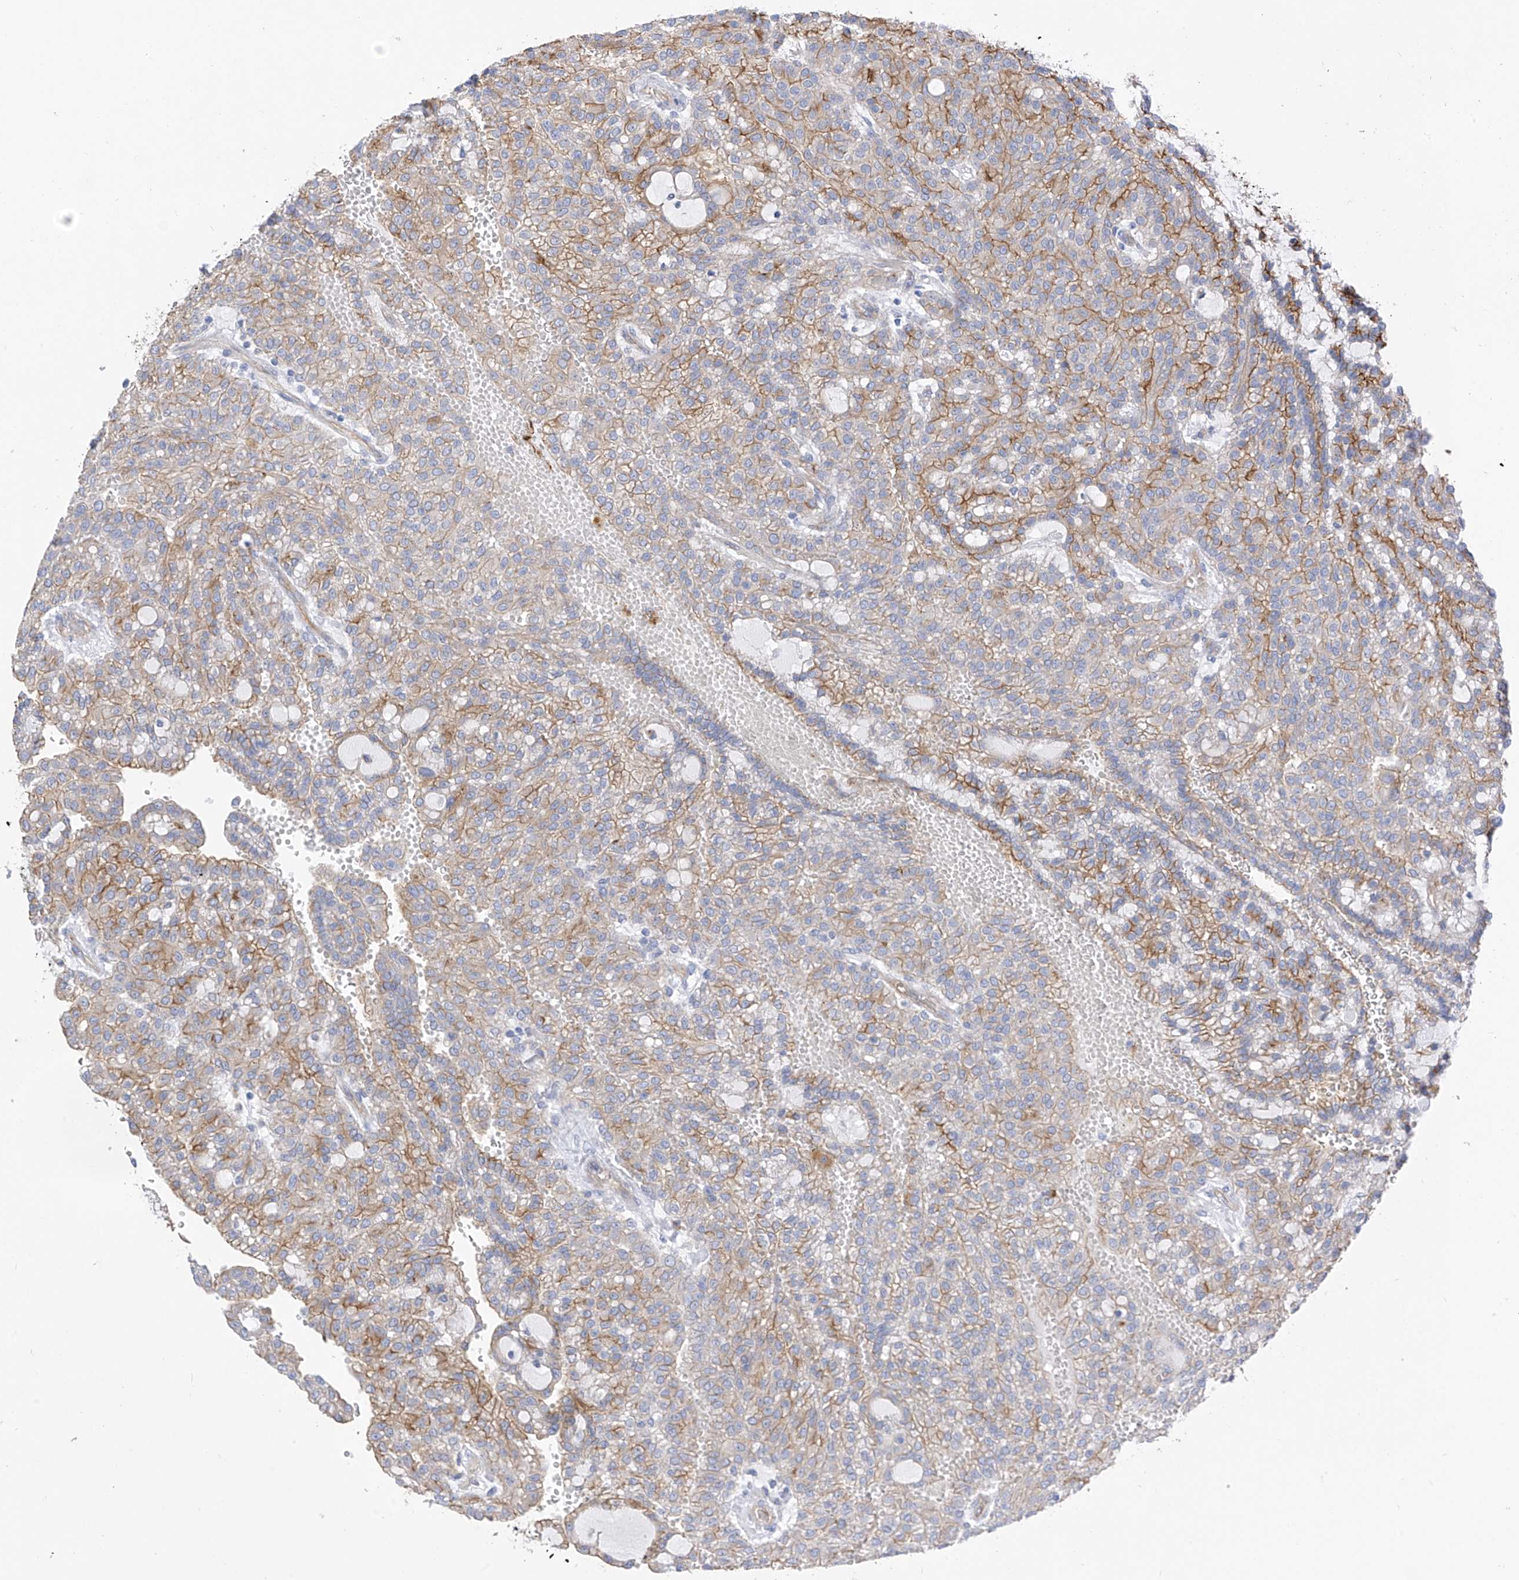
{"staining": {"intensity": "moderate", "quantity": "25%-75%", "location": "cytoplasmic/membranous"}, "tissue": "renal cancer", "cell_type": "Tumor cells", "image_type": "cancer", "snomed": [{"axis": "morphology", "description": "Adenocarcinoma, NOS"}, {"axis": "topography", "description": "Kidney"}], "caption": "Moderate cytoplasmic/membranous staining for a protein is appreciated in approximately 25%-75% of tumor cells of adenocarcinoma (renal) using IHC.", "gene": "ITGA9", "patient": {"sex": "male", "age": 63}}